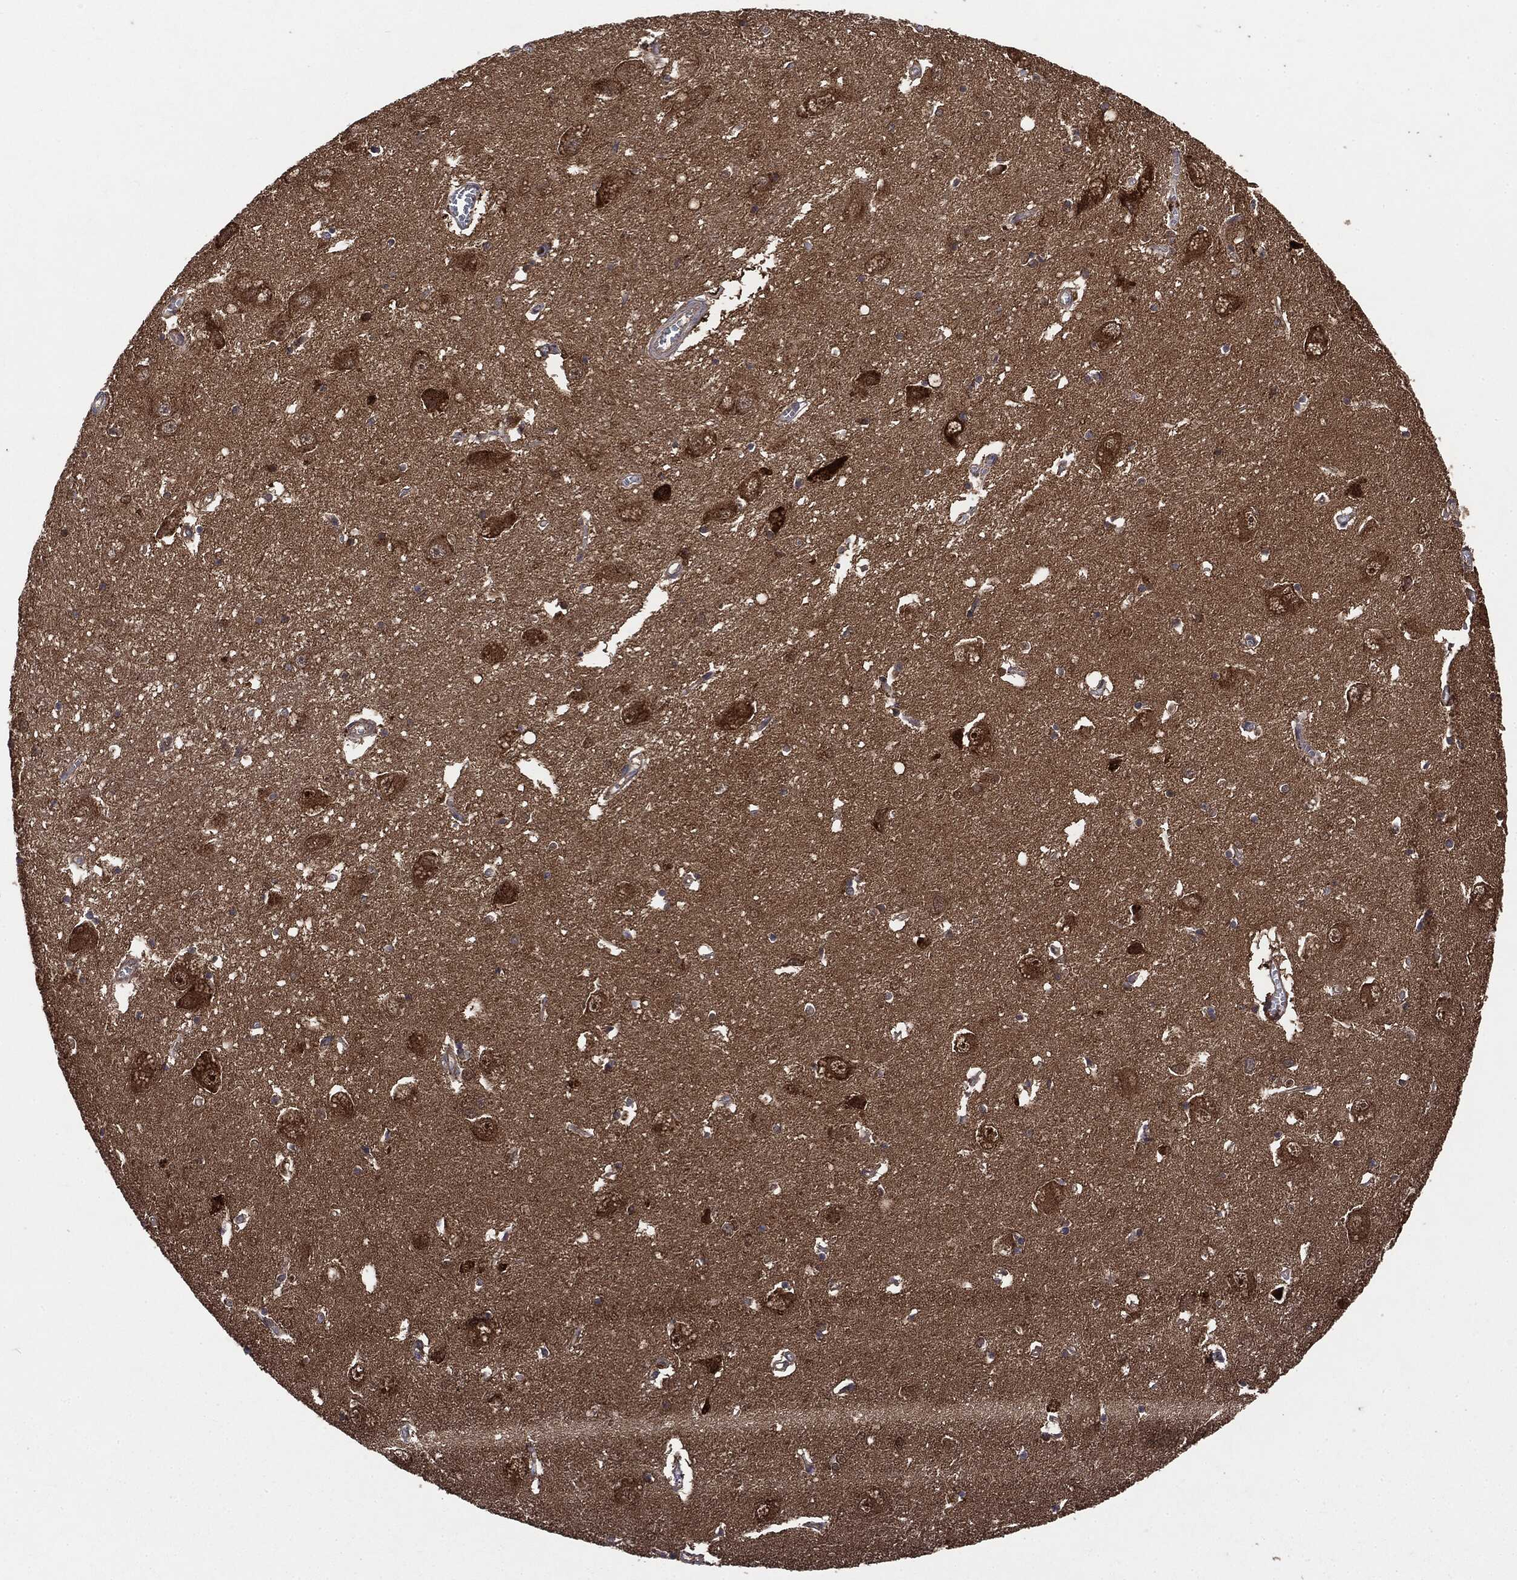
{"staining": {"intensity": "negative", "quantity": "none", "location": "none"}, "tissue": "caudate", "cell_type": "Glial cells", "image_type": "normal", "snomed": [{"axis": "morphology", "description": "Normal tissue, NOS"}, {"axis": "topography", "description": "Lateral ventricle wall"}], "caption": "High power microscopy image of an IHC image of unremarkable caudate, revealing no significant staining in glial cells.", "gene": "NME1", "patient": {"sex": "male", "age": 54}}